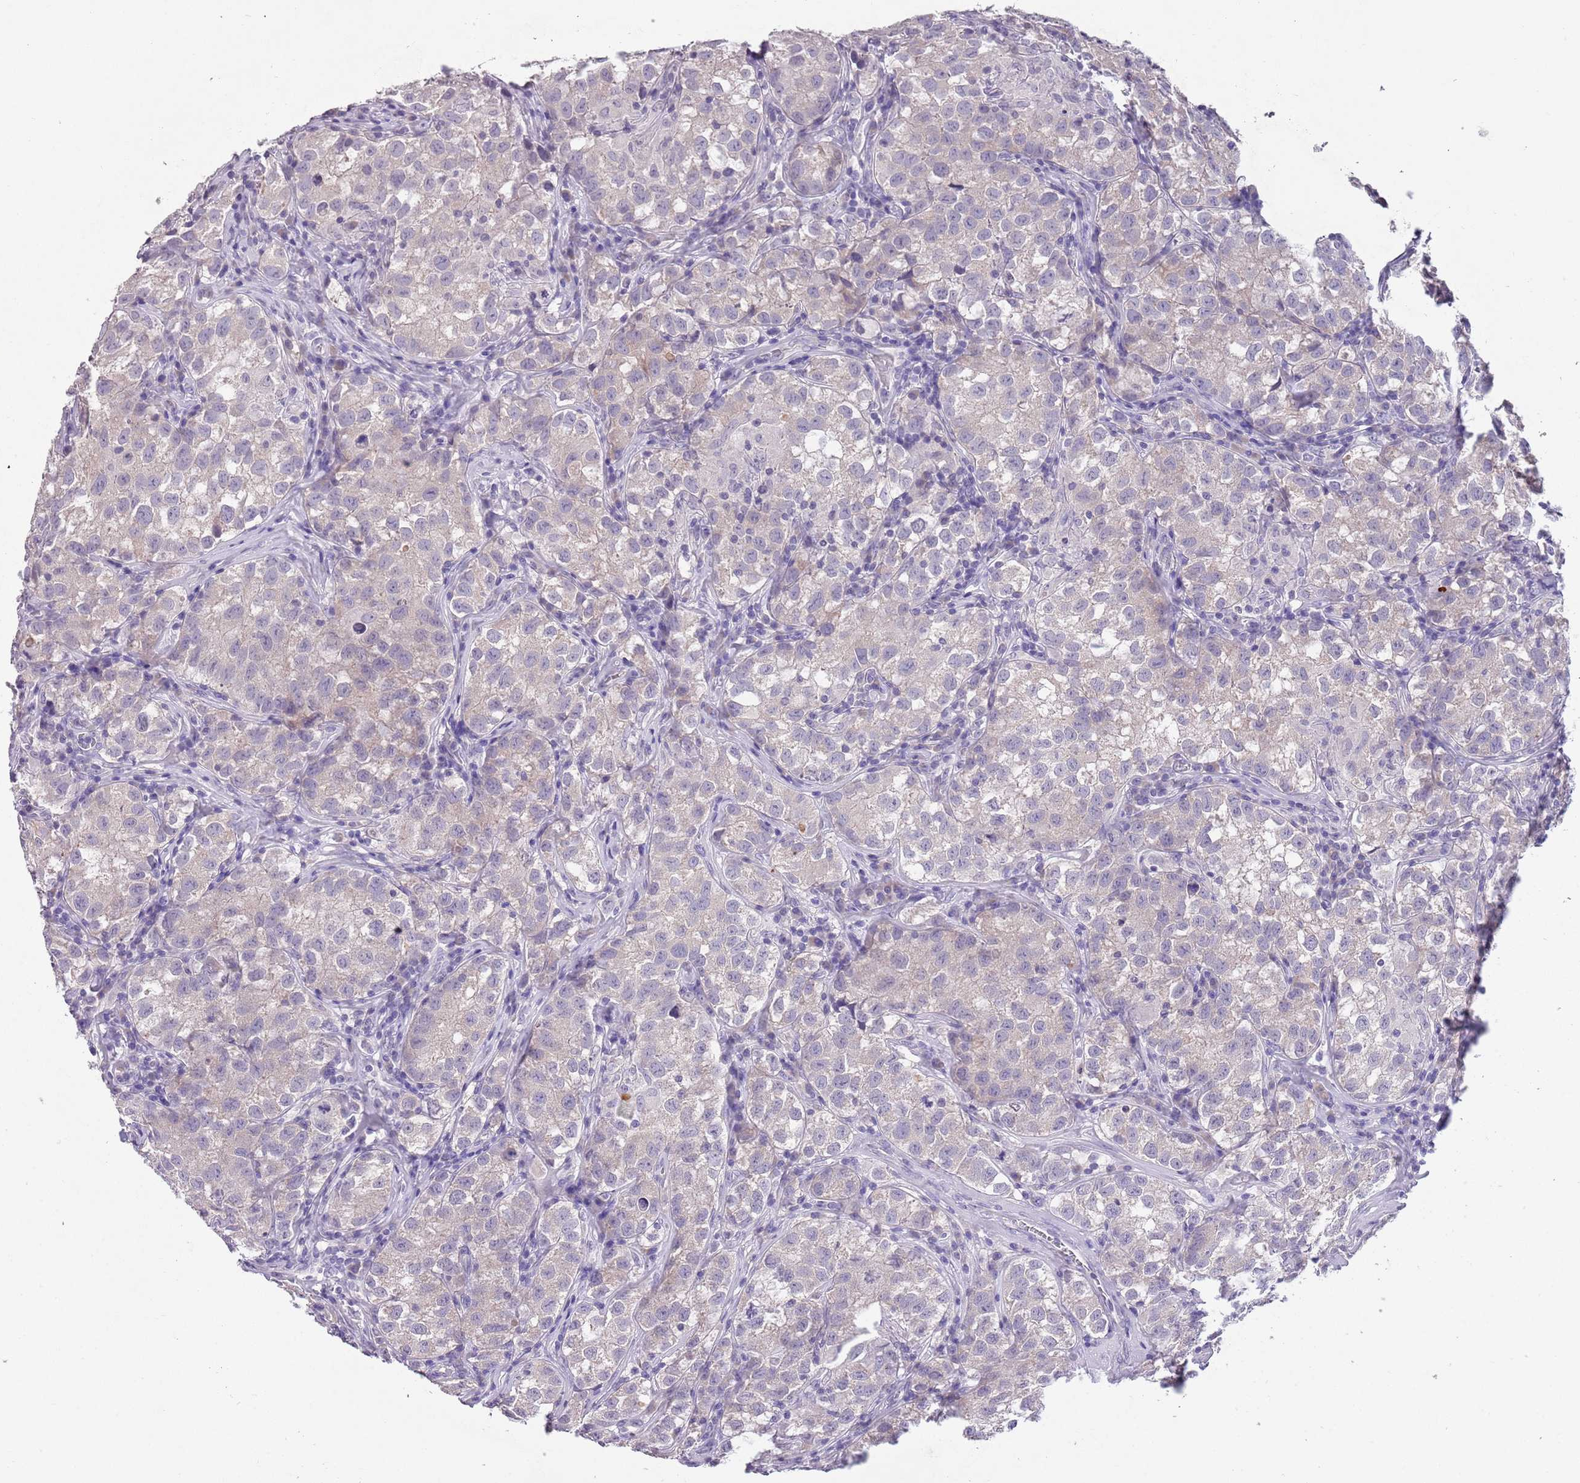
{"staining": {"intensity": "negative", "quantity": "none", "location": "none"}, "tissue": "testis cancer", "cell_type": "Tumor cells", "image_type": "cancer", "snomed": [{"axis": "morphology", "description": "Seminoma, NOS"}, {"axis": "morphology", "description": "Carcinoma, Embryonal, NOS"}, {"axis": "topography", "description": "Testis"}], "caption": "Tumor cells show no significant positivity in testis cancer (seminoma).", "gene": "SLC35E3", "patient": {"sex": "male", "age": 43}}